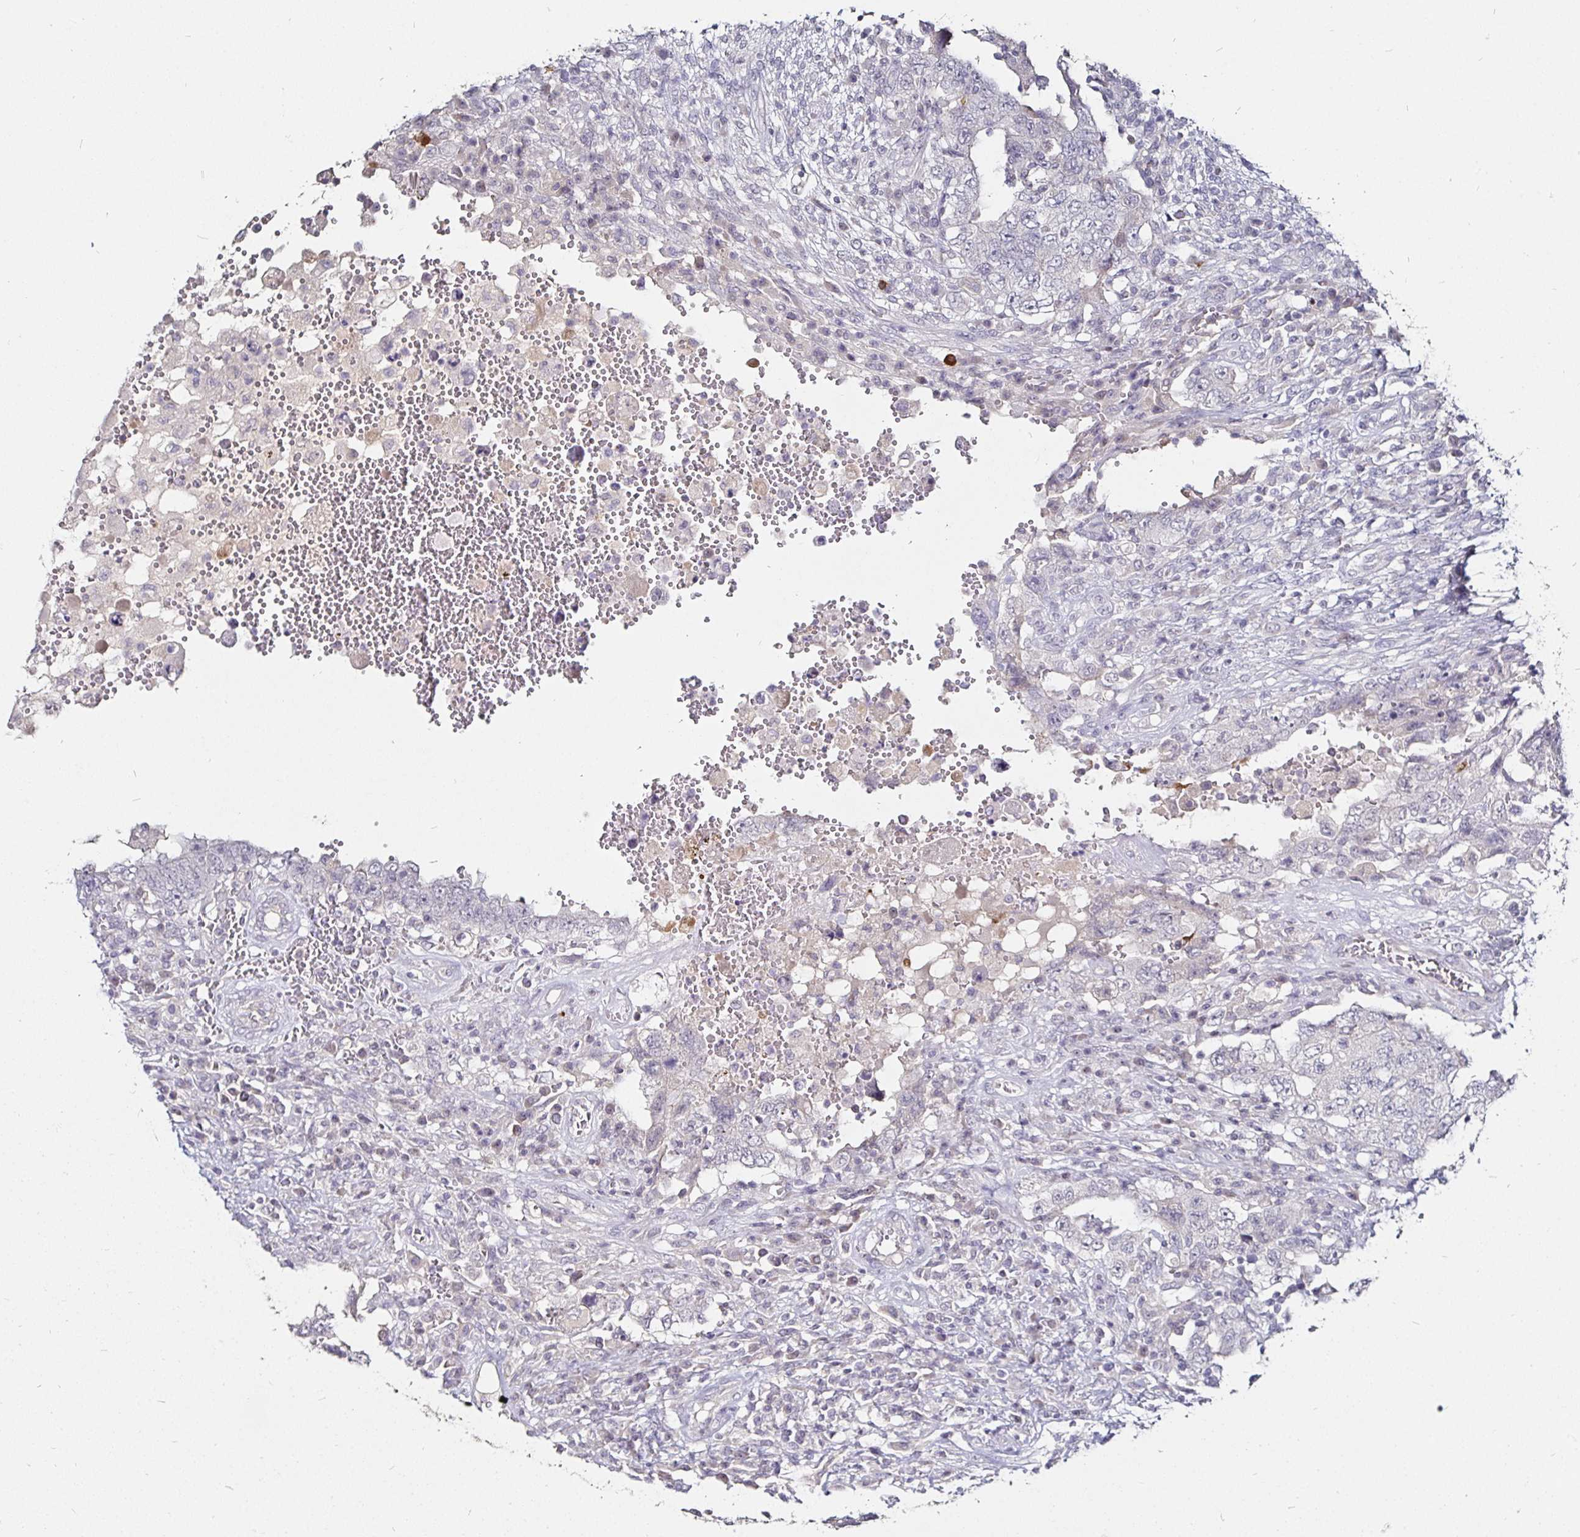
{"staining": {"intensity": "negative", "quantity": "none", "location": "none"}, "tissue": "testis cancer", "cell_type": "Tumor cells", "image_type": "cancer", "snomed": [{"axis": "morphology", "description": "Carcinoma, Embryonal, NOS"}, {"axis": "topography", "description": "Testis"}], "caption": "Tumor cells are negative for protein expression in human testis cancer.", "gene": "FAIM2", "patient": {"sex": "male", "age": 26}}